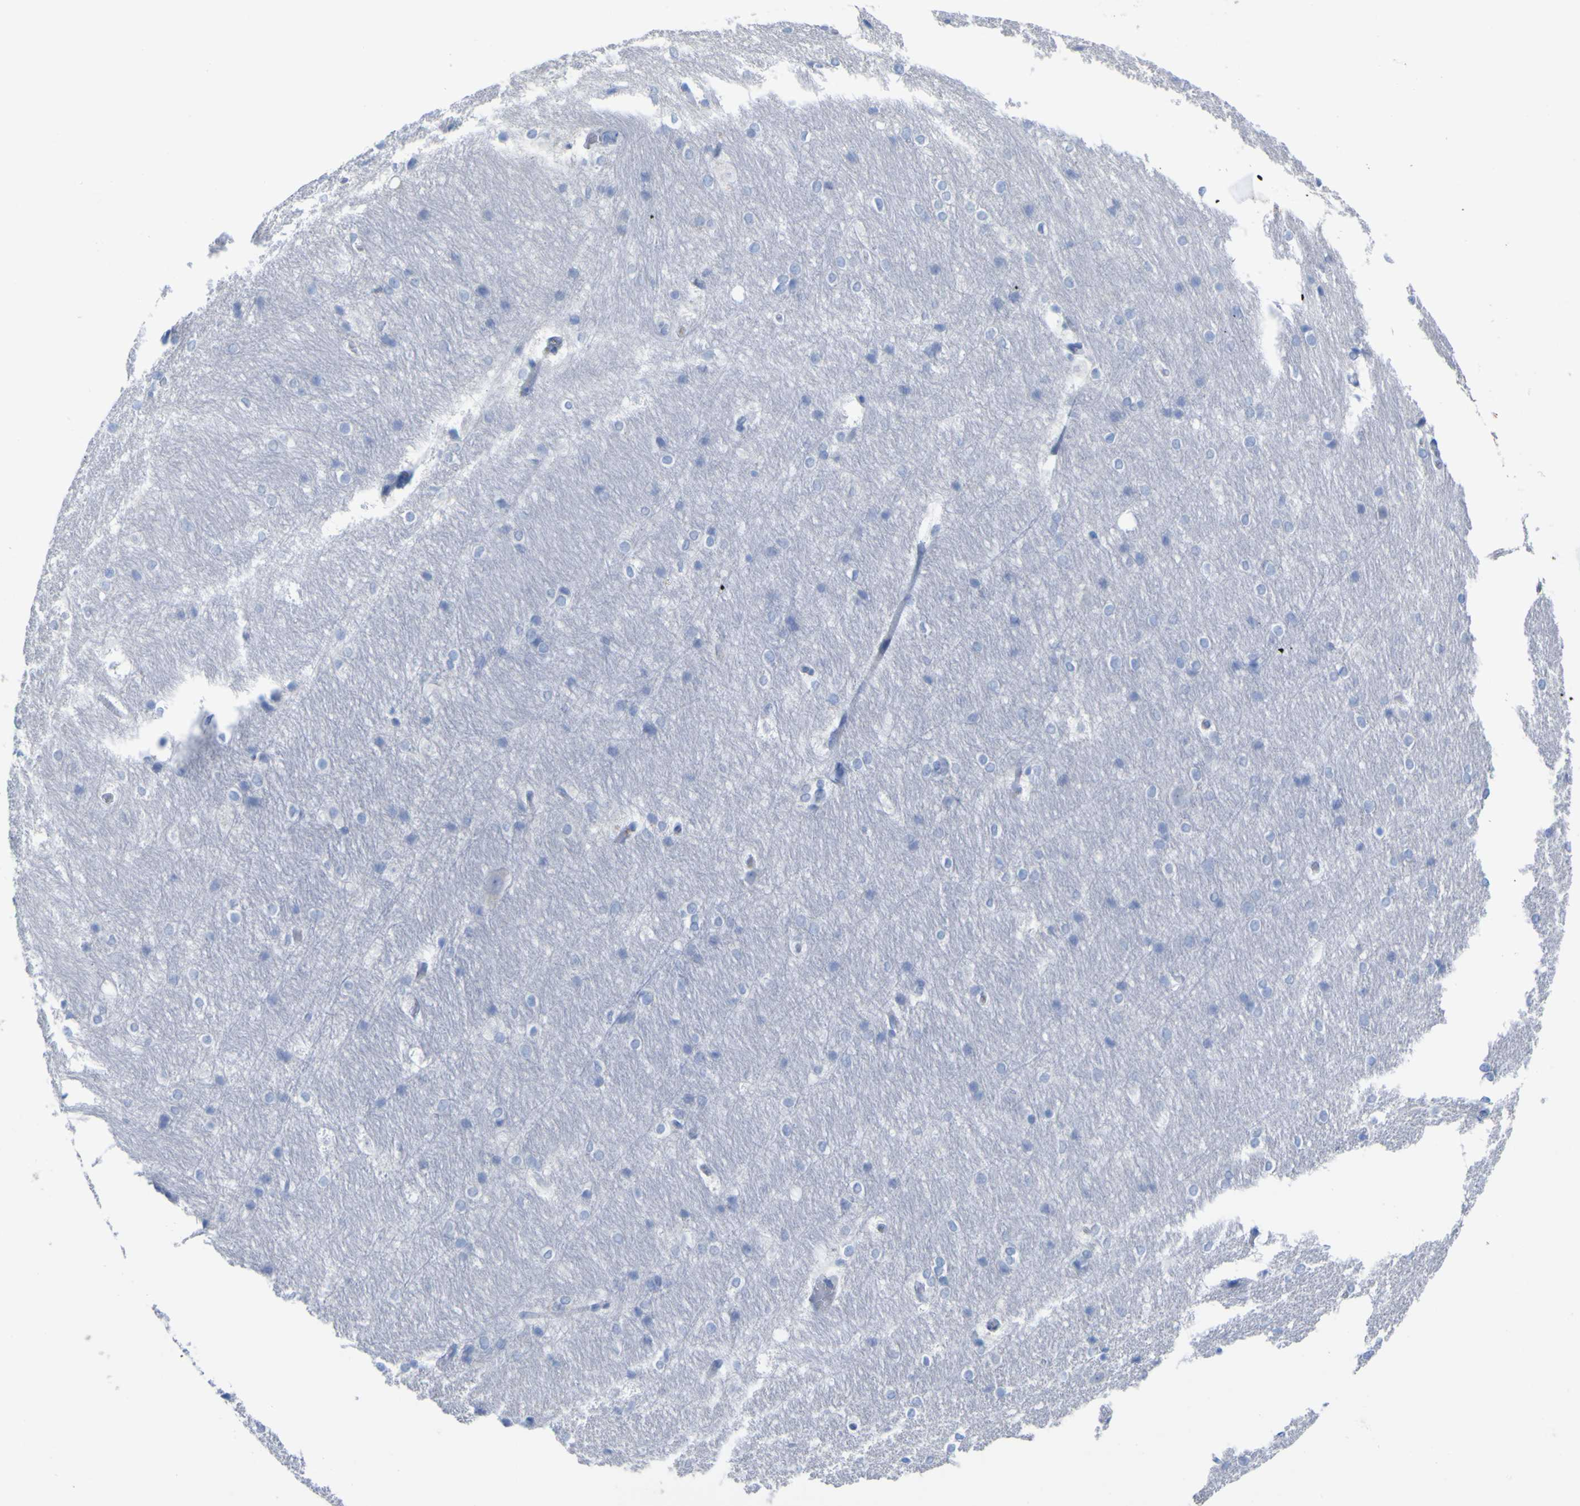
{"staining": {"intensity": "negative", "quantity": "none", "location": "none"}, "tissue": "hippocampus", "cell_type": "Glial cells", "image_type": "normal", "snomed": [{"axis": "morphology", "description": "Normal tissue, NOS"}, {"axis": "topography", "description": "Hippocampus"}], "caption": "The histopathology image displays no significant staining in glial cells of hippocampus. (IHC, brightfield microscopy, high magnification).", "gene": "GCM1", "patient": {"sex": "female", "age": 19}}